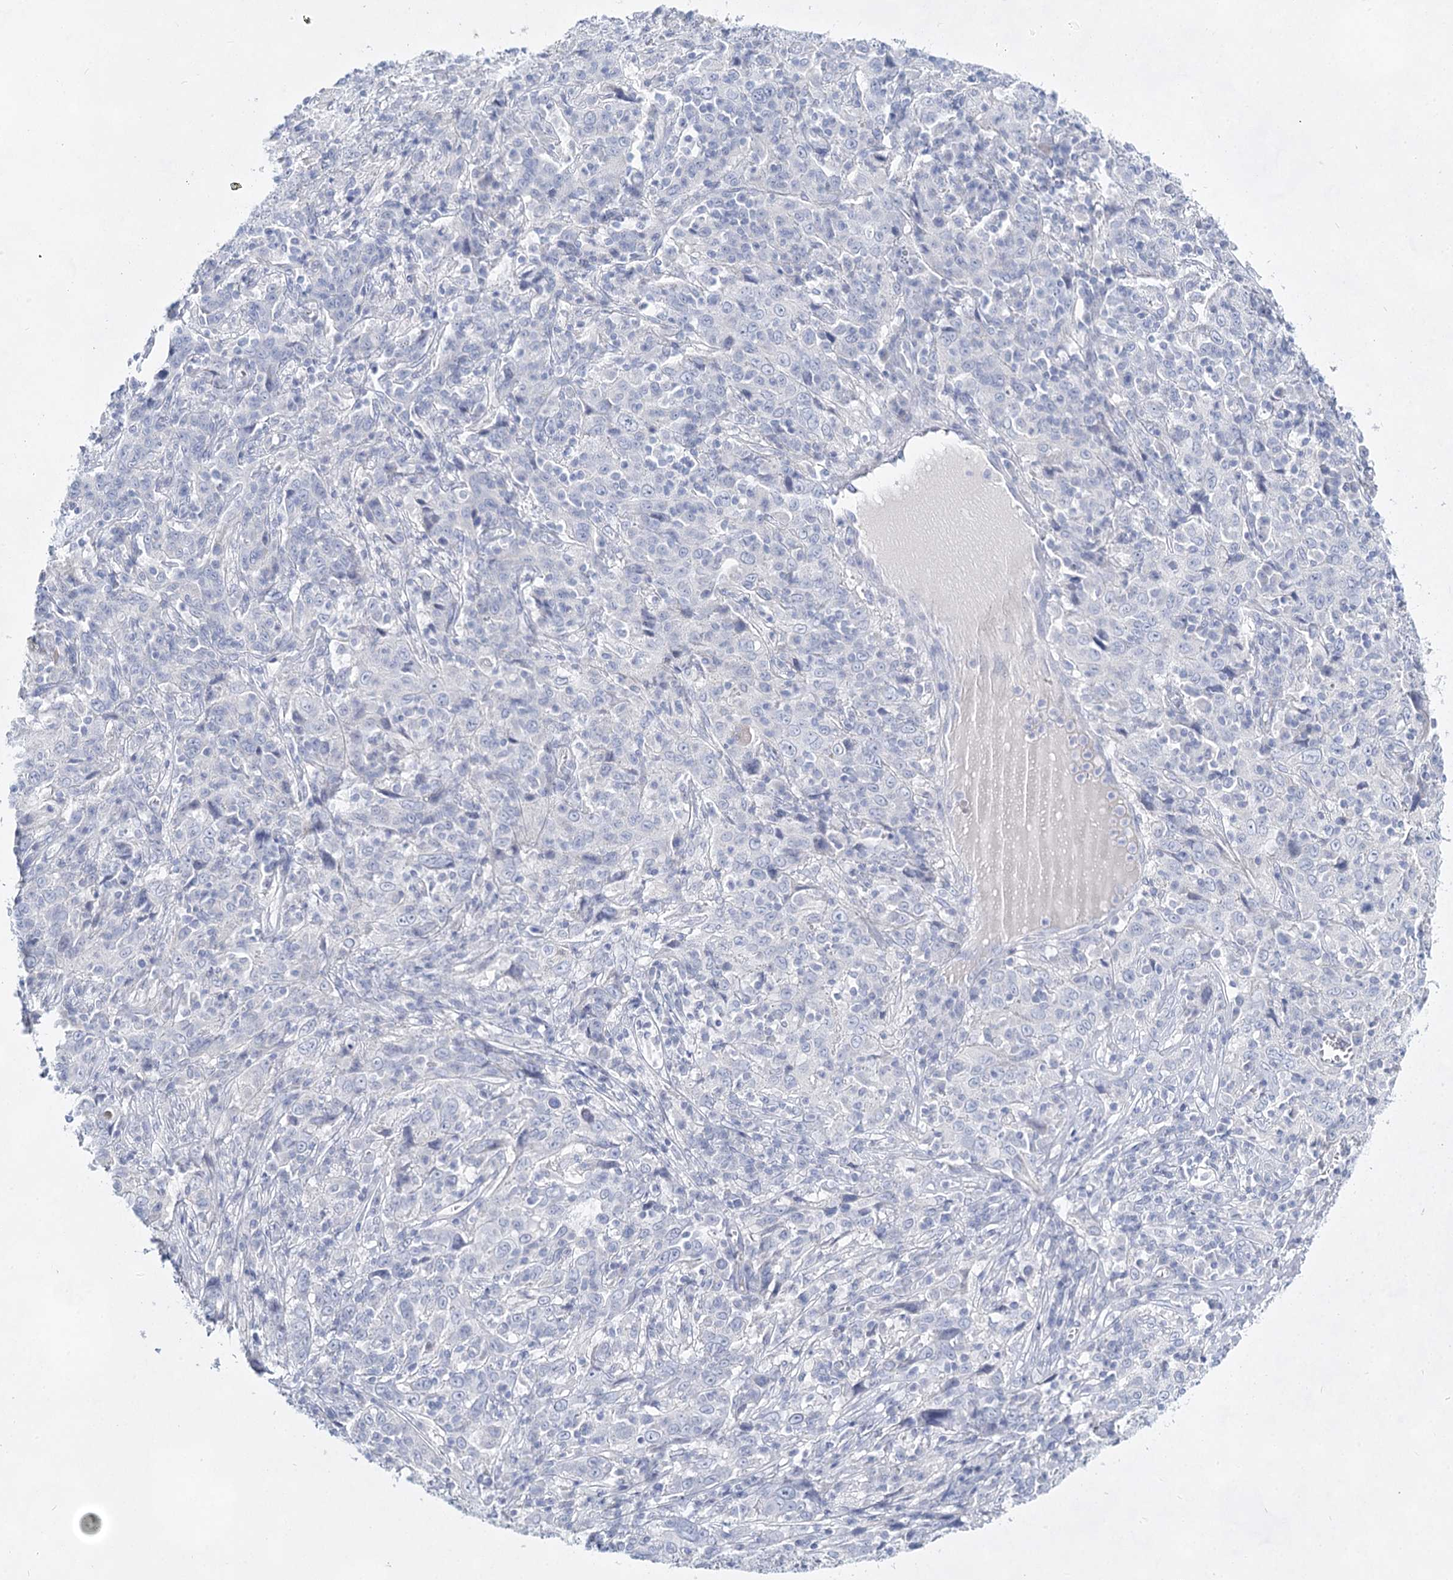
{"staining": {"intensity": "negative", "quantity": "none", "location": "none"}, "tissue": "cervical cancer", "cell_type": "Tumor cells", "image_type": "cancer", "snomed": [{"axis": "morphology", "description": "Squamous cell carcinoma, NOS"}, {"axis": "topography", "description": "Cervix"}], "caption": "Squamous cell carcinoma (cervical) was stained to show a protein in brown. There is no significant expression in tumor cells.", "gene": "SLC17A2", "patient": {"sex": "female", "age": 46}}